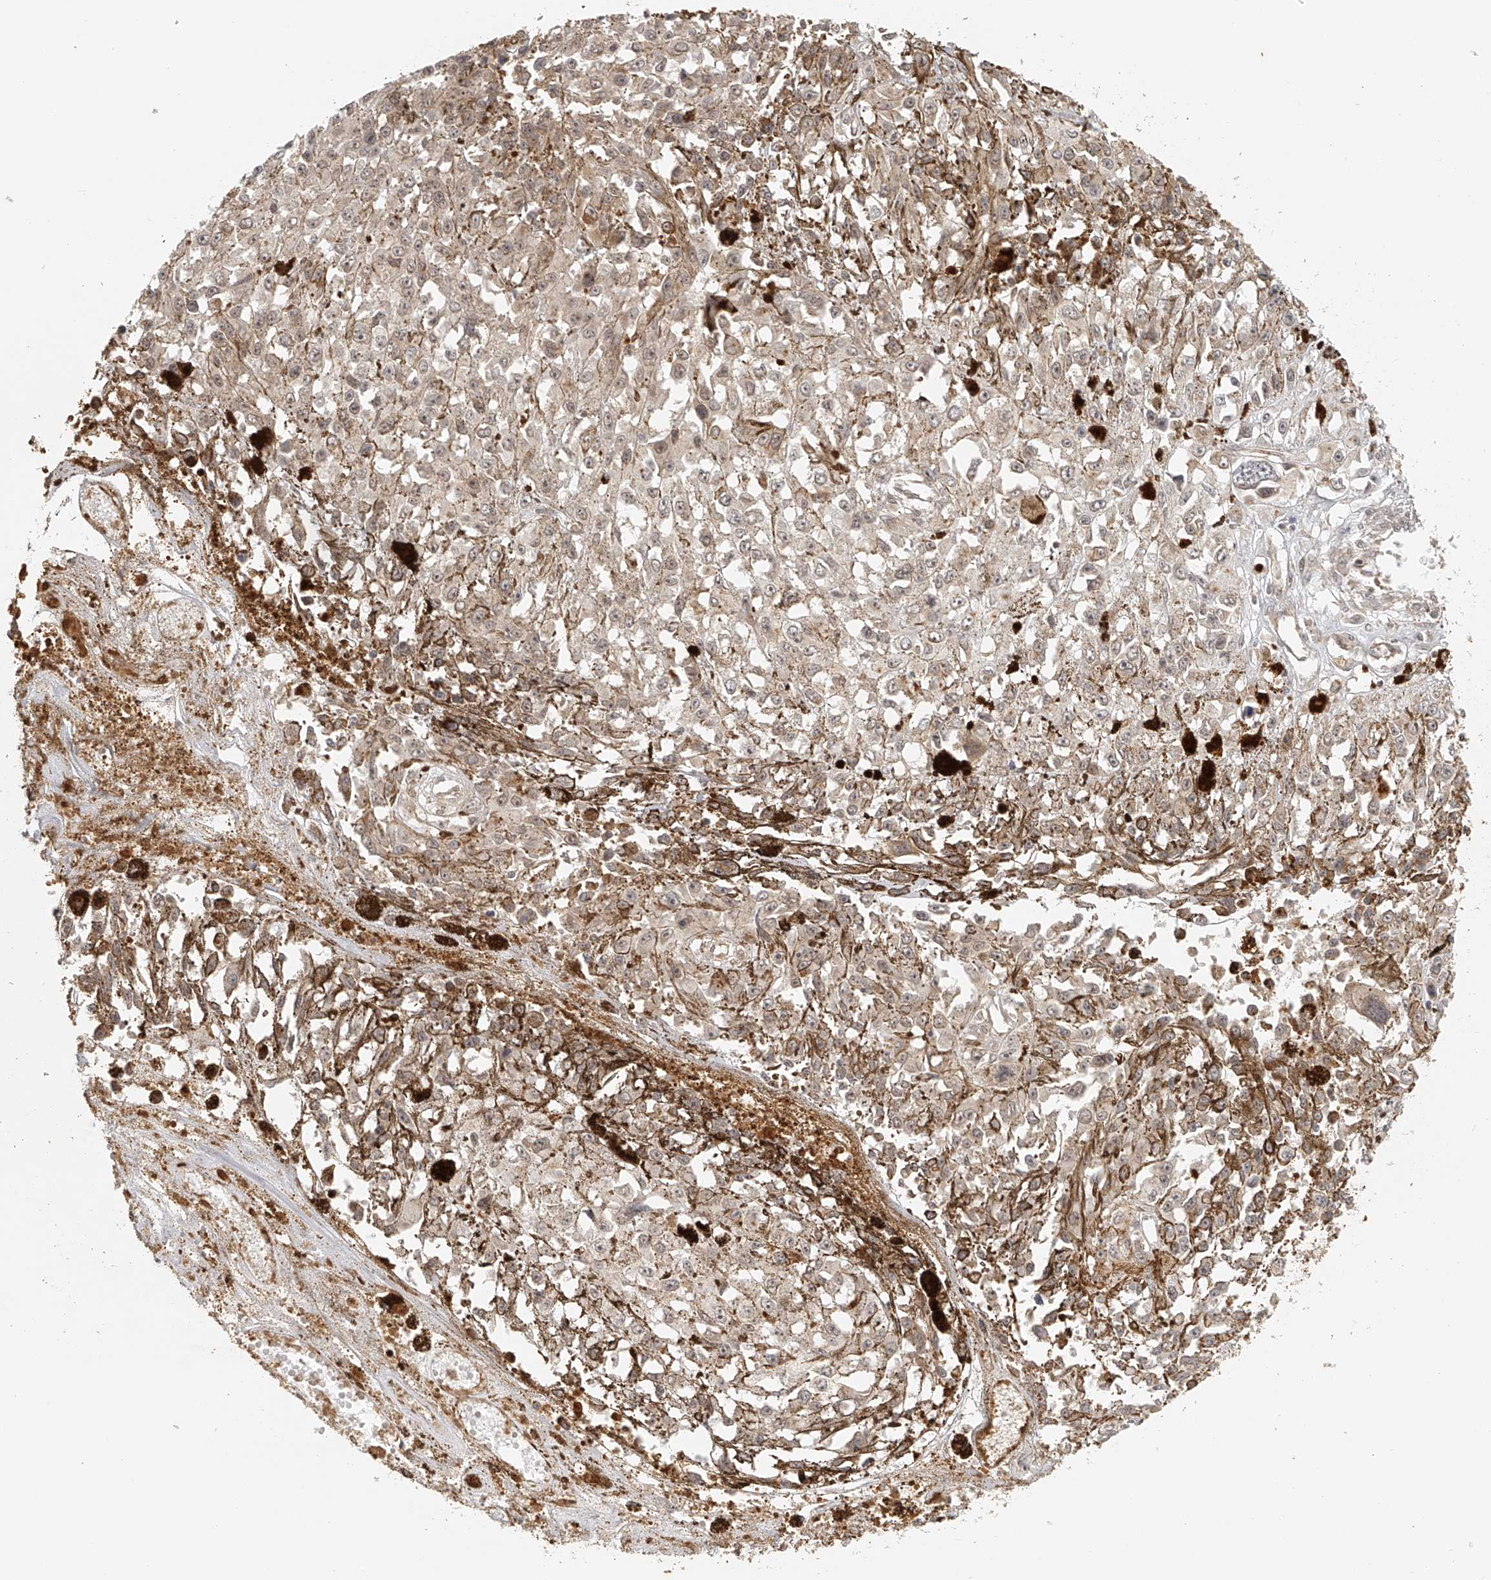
{"staining": {"intensity": "weak", "quantity": "25%-75%", "location": "cytoplasmic/membranous"}, "tissue": "melanoma", "cell_type": "Tumor cells", "image_type": "cancer", "snomed": [{"axis": "morphology", "description": "Malignant melanoma, Metastatic site"}, {"axis": "topography", "description": "Lymph node"}], "caption": "Malignant melanoma (metastatic site) was stained to show a protein in brown. There is low levels of weak cytoplasmic/membranous positivity in about 25%-75% of tumor cells.", "gene": "BCL2L11", "patient": {"sex": "male", "age": 59}}